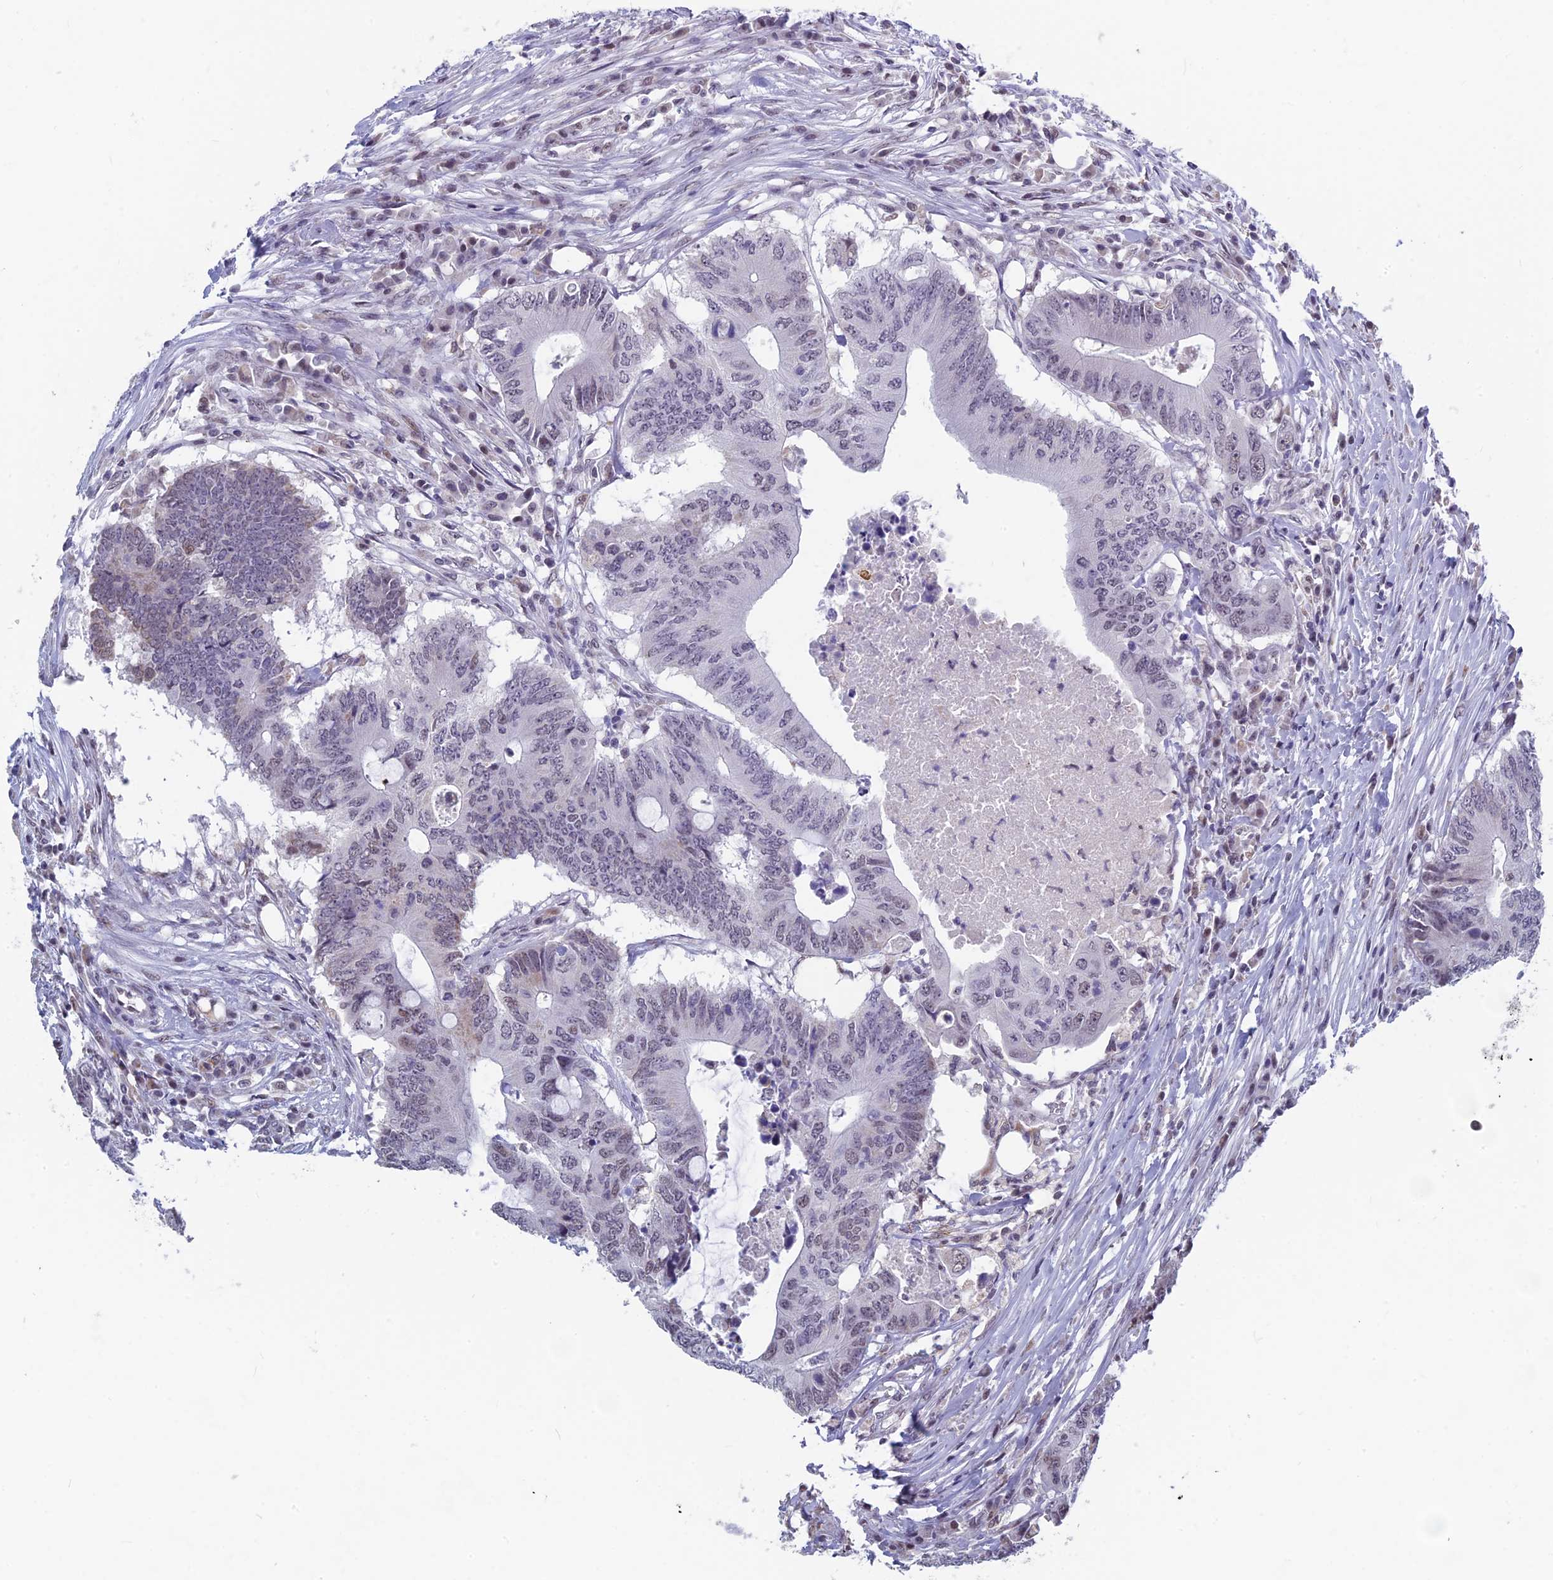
{"staining": {"intensity": "weak", "quantity": "<25%", "location": "nuclear"}, "tissue": "colorectal cancer", "cell_type": "Tumor cells", "image_type": "cancer", "snomed": [{"axis": "morphology", "description": "Adenocarcinoma, NOS"}, {"axis": "topography", "description": "Colon"}], "caption": "Adenocarcinoma (colorectal) stained for a protein using immunohistochemistry shows no positivity tumor cells.", "gene": "MT-CO3", "patient": {"sex": "male", "age": 71}}